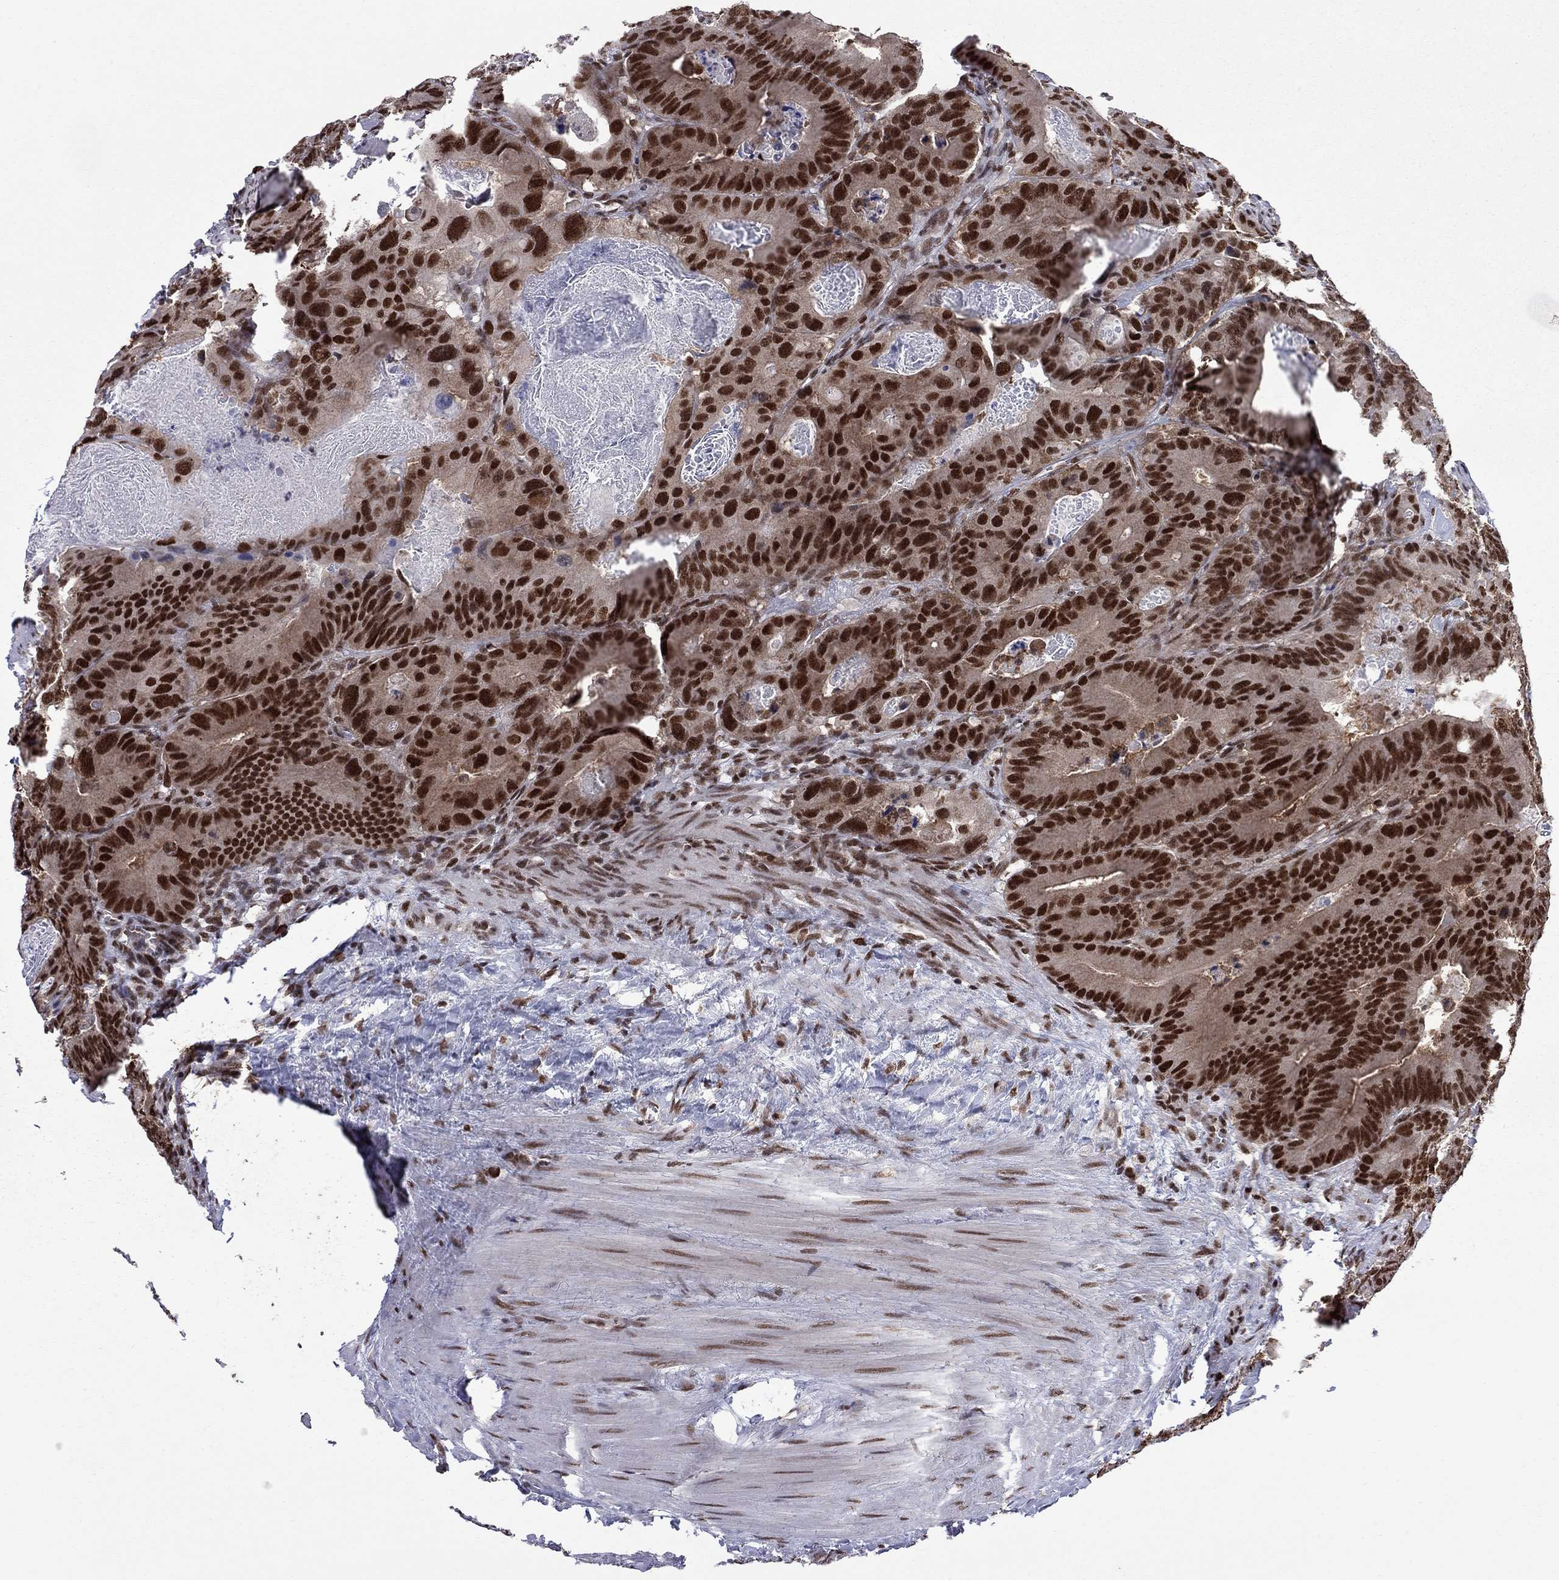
{"staining": {"intensity": "strong", "quantity": ">75%", "location": "nuclear"}, "tissue": "colorectal cancer", "cell_type": "Tumor cells", "image_type": "cancer", "snomed": [{"axis": "morphology", "description": "Adenocarcinoma, NOS"}, {"axis": "topography", "description": "Rectum"}], "caption": "Immunohistochemical staining of human colorectal cancer (adenocarcinoma) reveals high levels of strong nuclear expression in about >75% of tumor cells. (DAB (3,3'-diaminobenzidine) = brown stain, brightfield microscopy at high magnification).", "gene": "MED25", "patient": {"sex": "male", "age": 64}}